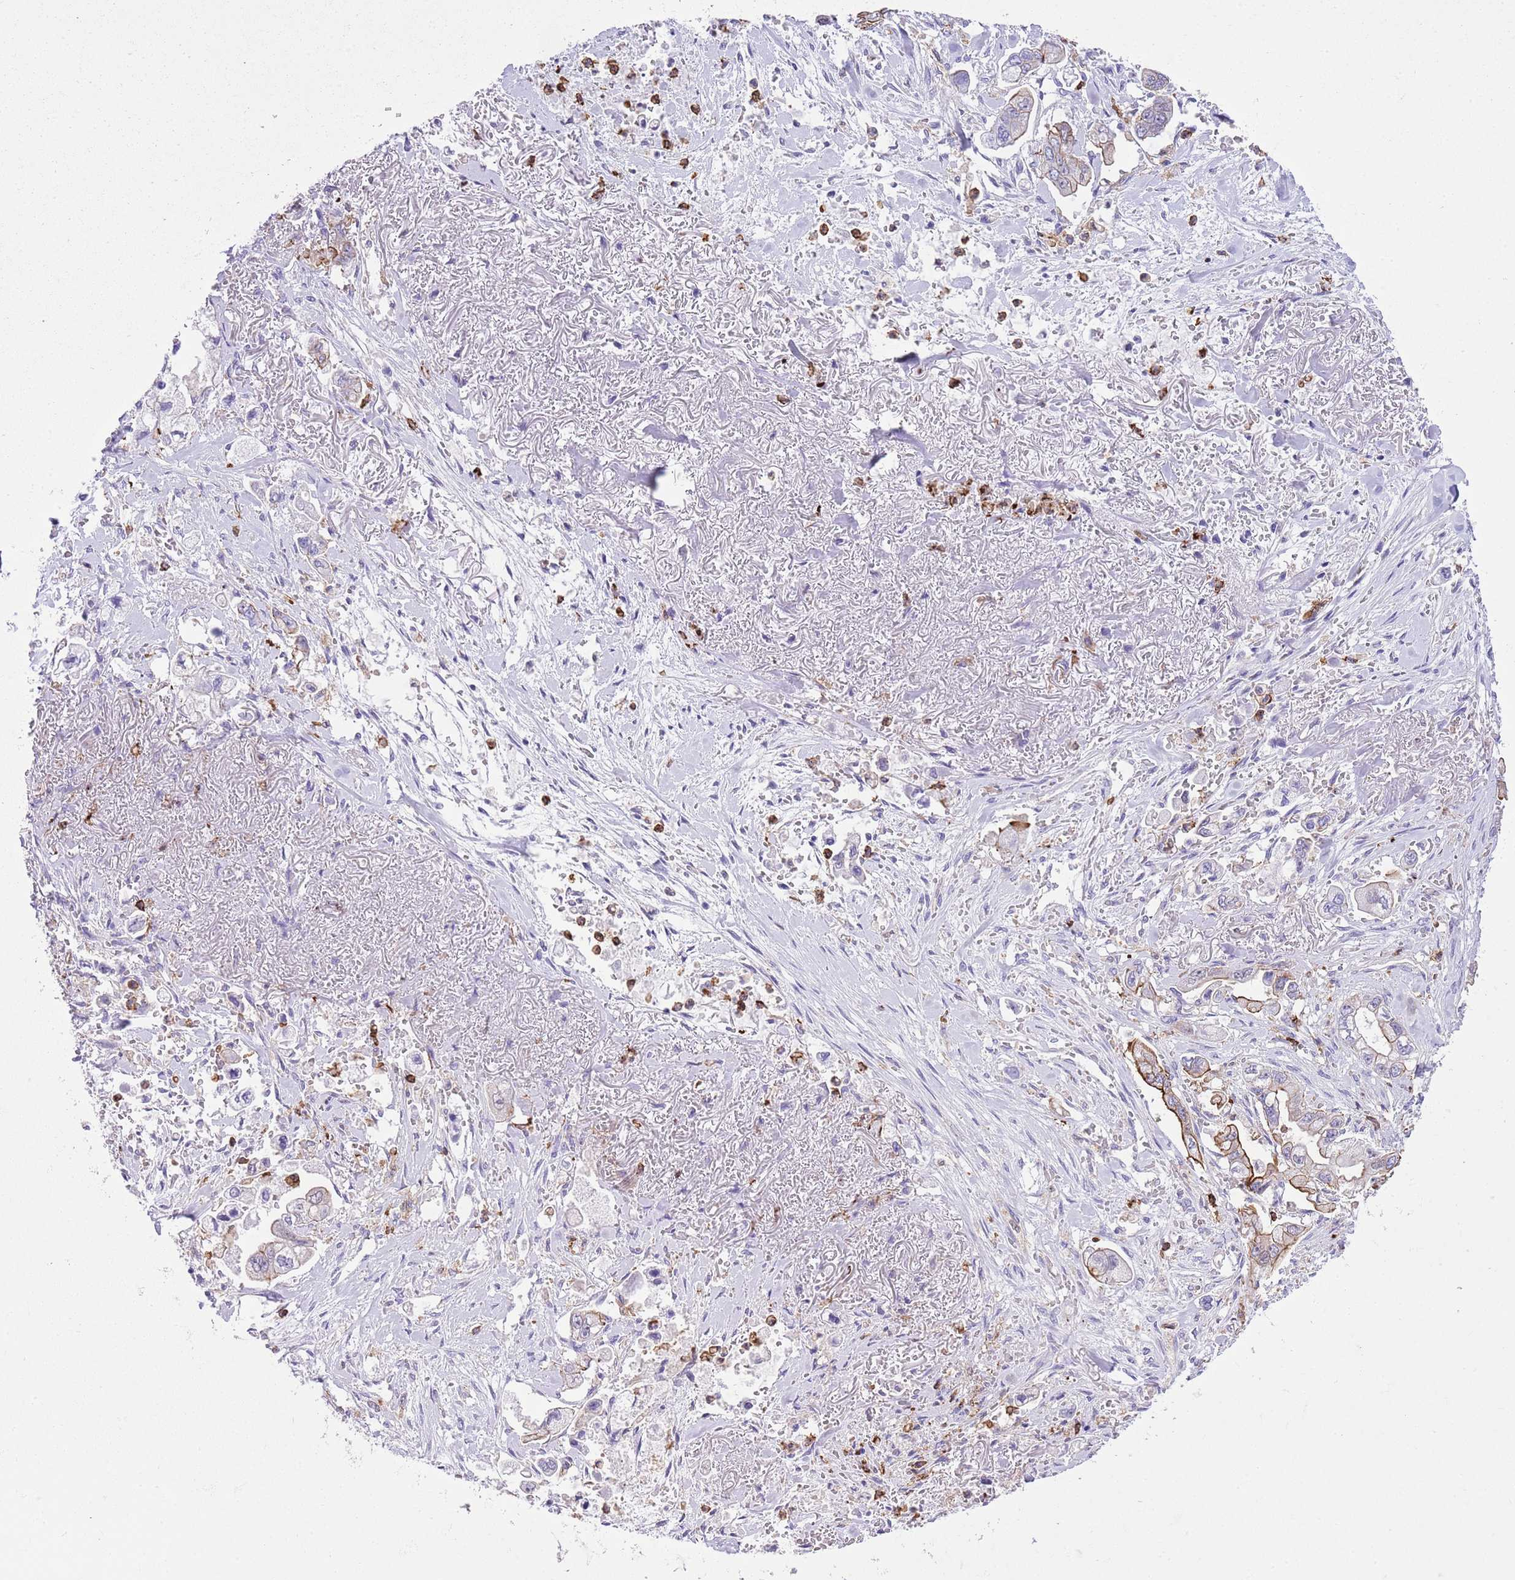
{"staining": {"intensity": "moderate", "quantity": "<25%", "location": "cytoplasmic/membranous"}, "tissue": "stomach cancer", "cell_type": "Tumor cells", "image_type": "cancer", "snomed": [{"axis": "morphology", "description": "Adenocarcinoma, NOS"}, {"axis": "topography", "description": "Stomach"}], "caption": "About <25% of tumor cells in stomach adenocarcinoma display moderate cytoplasmic/membranous protein expression as visualized by brown immunohistochemical staining.", "gene": "EFHD2", "patient": {"sex": "male", "age": 62}}